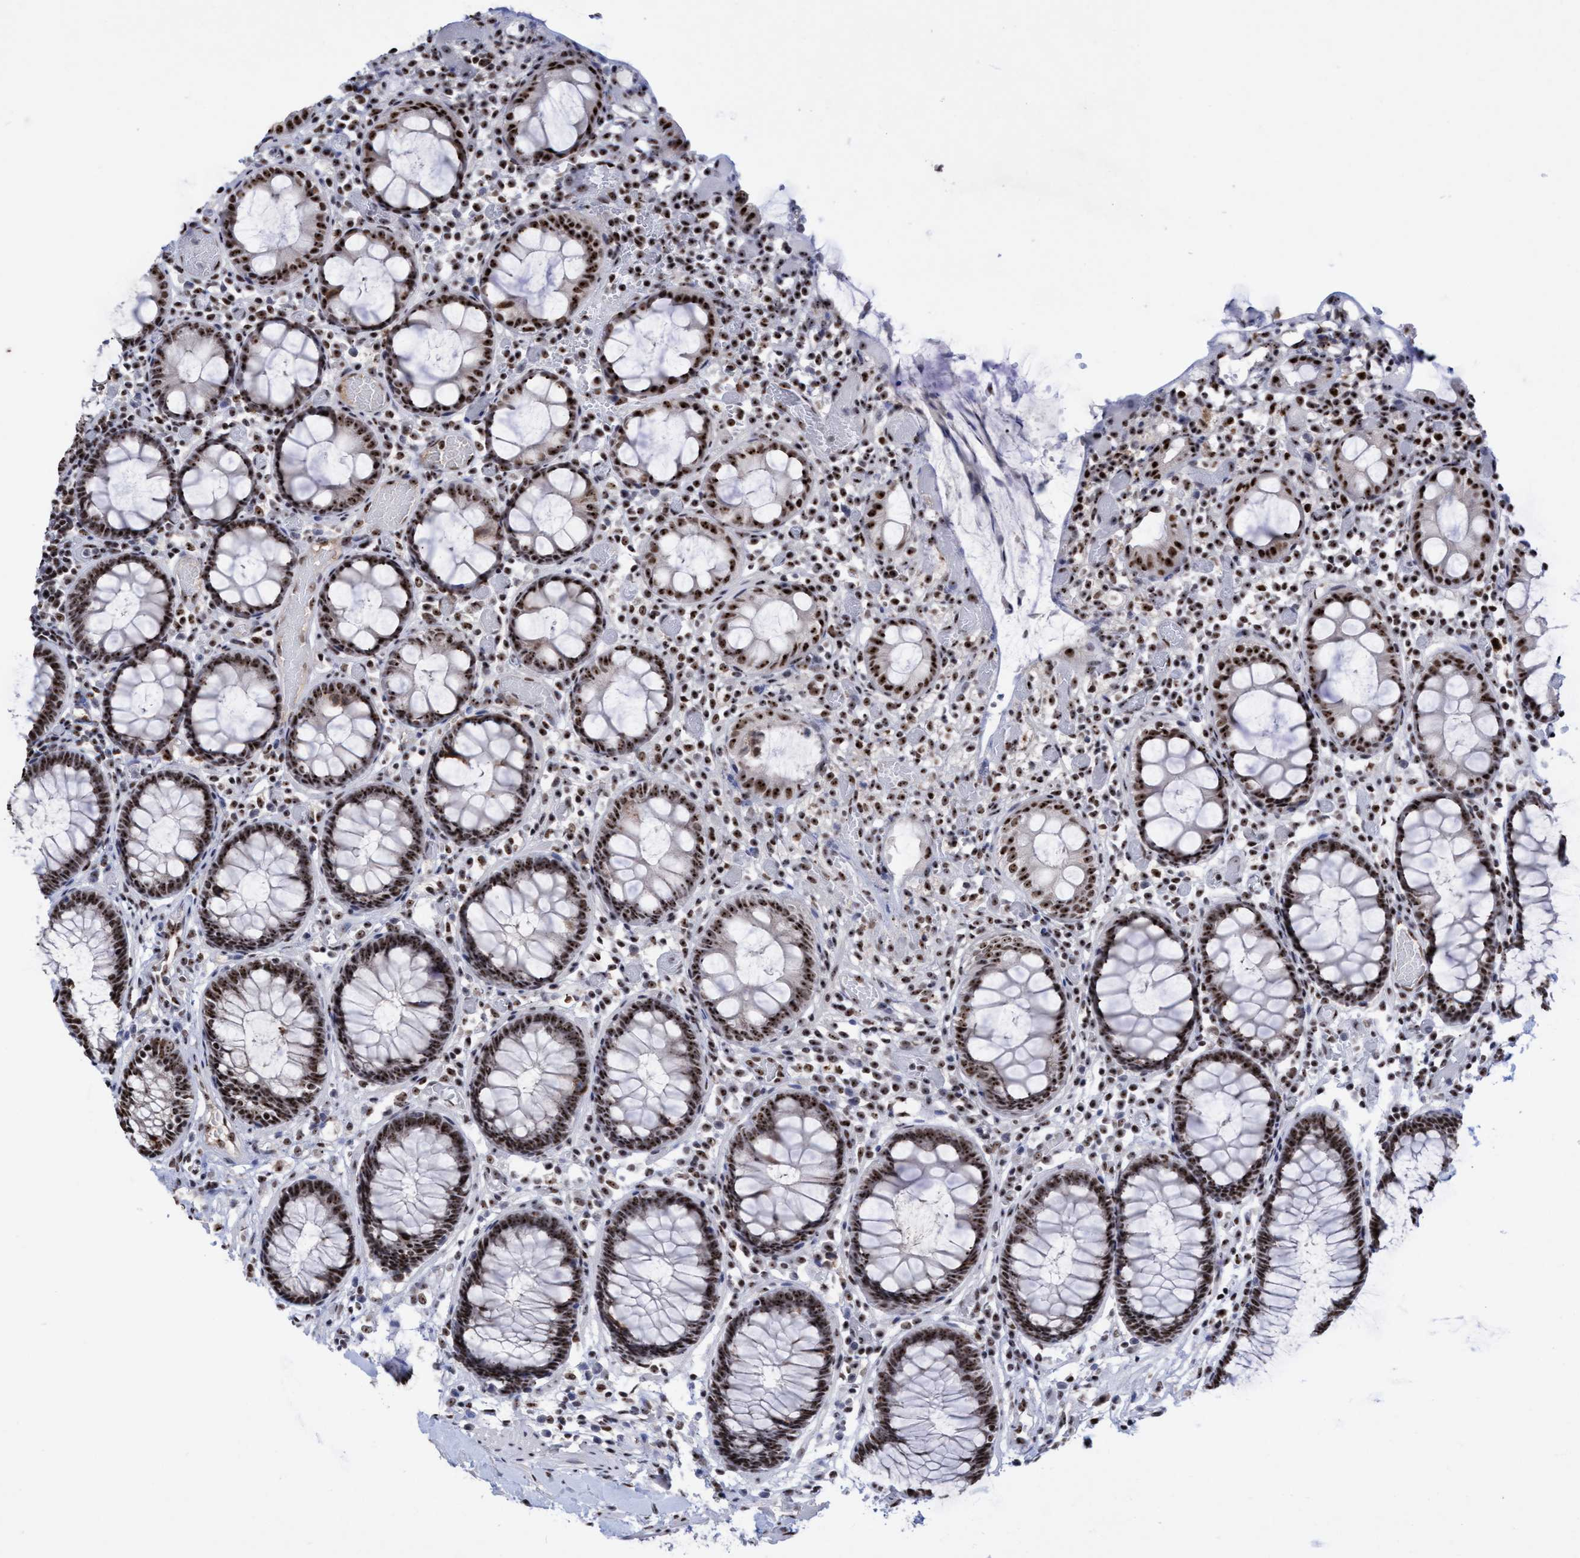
{"staining": {"intensity": "strong", "quantity": ">75%", "location": "nuclear"}, "tissue": "colon", "cell_type": "Endothelial cells", "image_type": "normal", "snomed": [{"axis": "morphology", "description": "Normal tissue, NOS"}, {"axis": "topography", "description": "Colon"}], "caption": "The photomicrograph shows staining of normal colon, revealing strong nuclear protein staining (brown color) within endothelial cells.", "gene": "EFCAB10", "patient": {"sex": "male", "age": 14}}